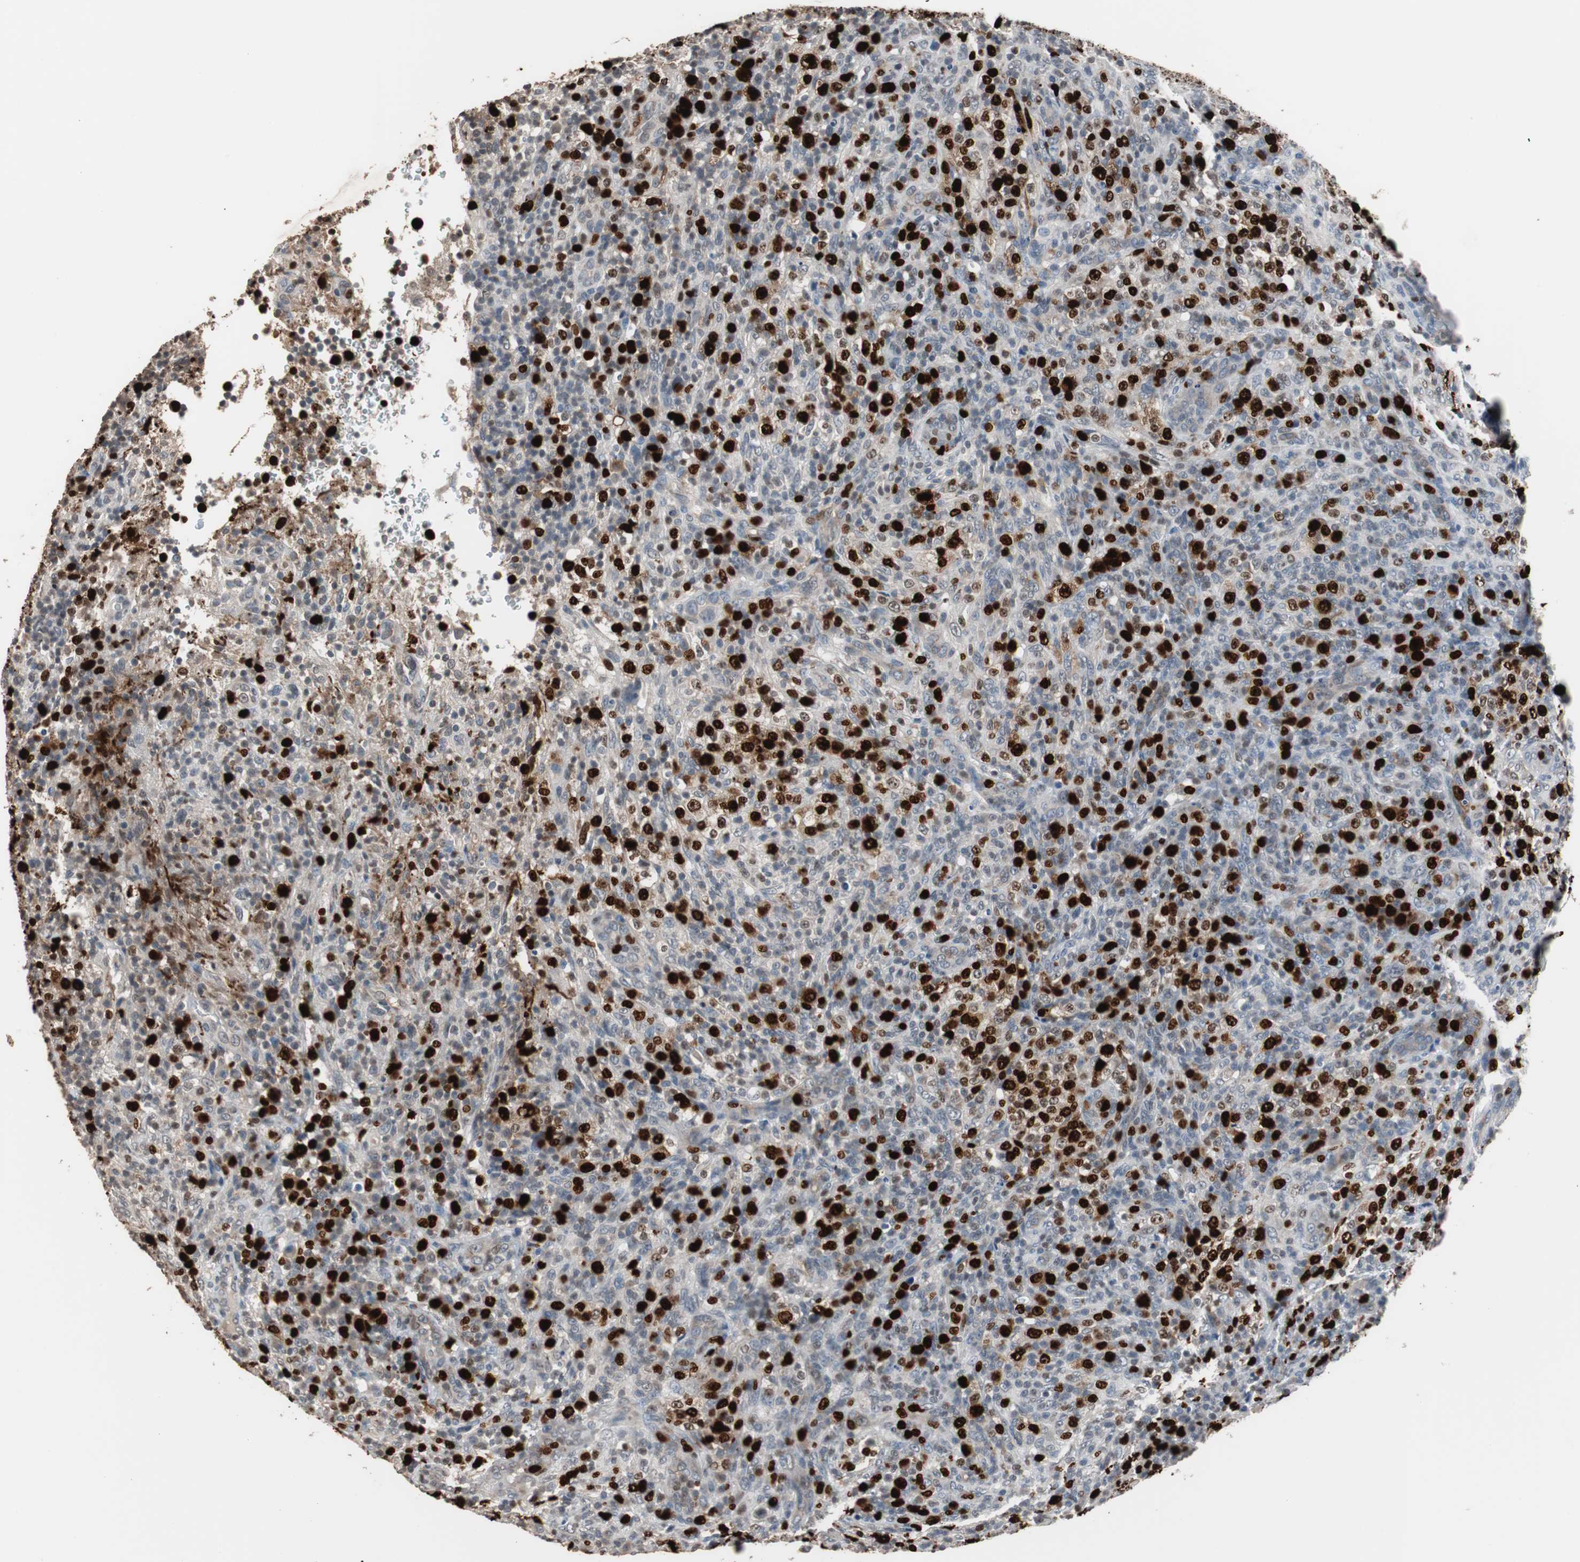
{"staining": {"intensity": "strong", "quantity": "25%-75%", "location": "cytoplasmic/membranous,nuclear"}, "tissue": "lymphoma", "cell_type": "Tumor cells", "image_type": "cancer", "snomed": [{"axis": "morphology", "description": "Malignant lymphoma, non-Hodgkin's type, High grade"}, {"axis": "topography", "description": "Lymph node"}], "caption": "DAB (3,3'-diaminobenzidine) immunohistochemical staining of malignant lymphoma, non-Hodgkin's type (high-grade) displays strong cytoplasmic/membranous and nuclear protein positivity in approximately 25%-75% of tumor cells.", "gene": "TOP2A", "patient": {"sex": "female", "age": 76}}